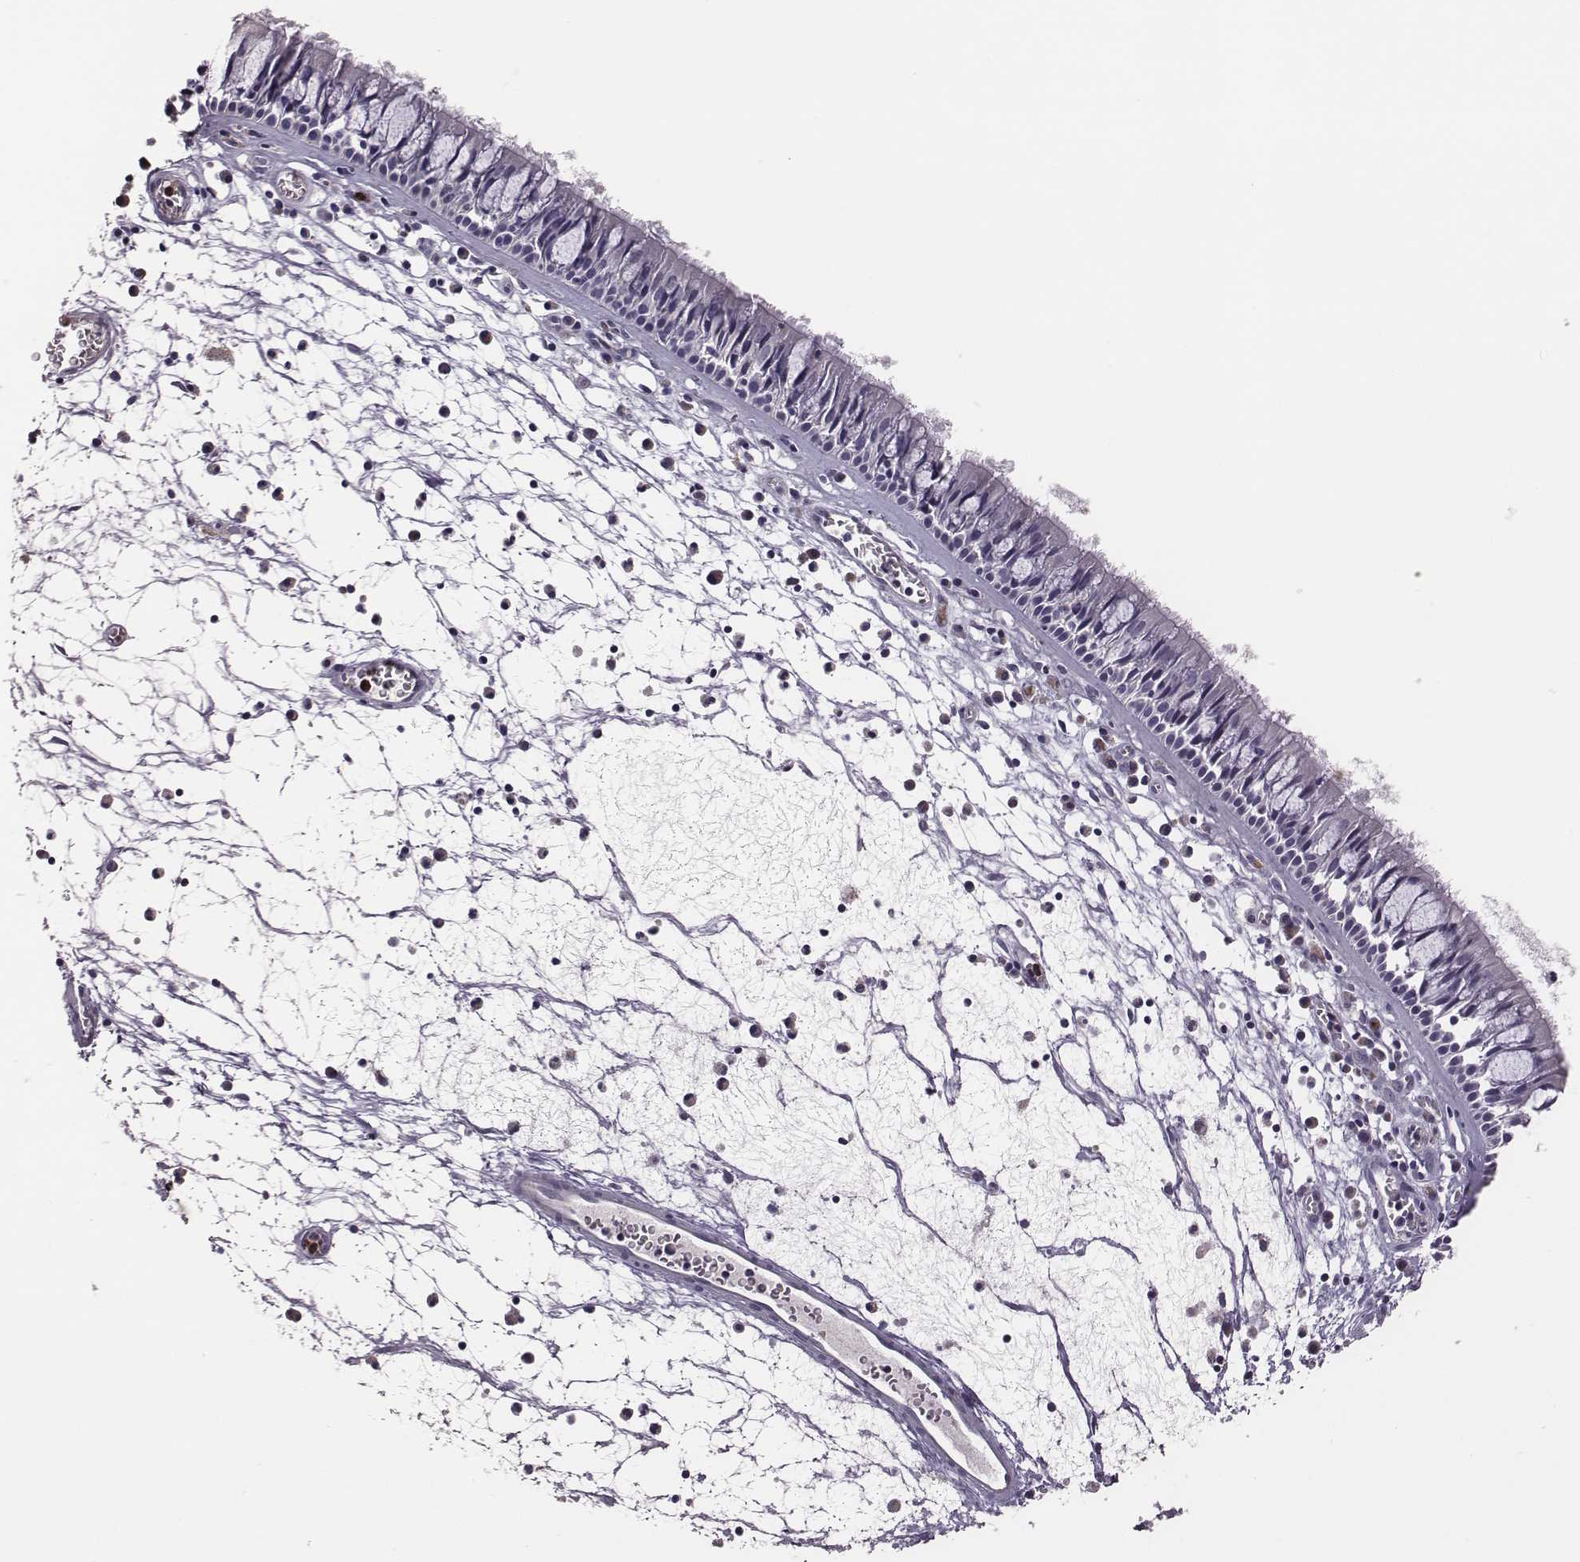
{"staining": {"intensity": "negative", "quantity": "none", "location": "none"}, "tissue": "nasopharynx", "cell_type": "Respiratory epithelial cells", "image_type": "normal", "snomed": [{"axis": "morphology", "description": "Normal tissue, NOS"}, {"axis": "topography", "description": "Nasopharynx"}], "caption": "High magnification brightfield microscopy of normal nasopharynx stained with DAB (3,3'-diaminobenzidine) (brown) and counterstained with hematoxylin (blue): respiratory epithelial cells show no significant staining.", "gene": "KMO", "patient": {"sex": "male", "age": 61}}